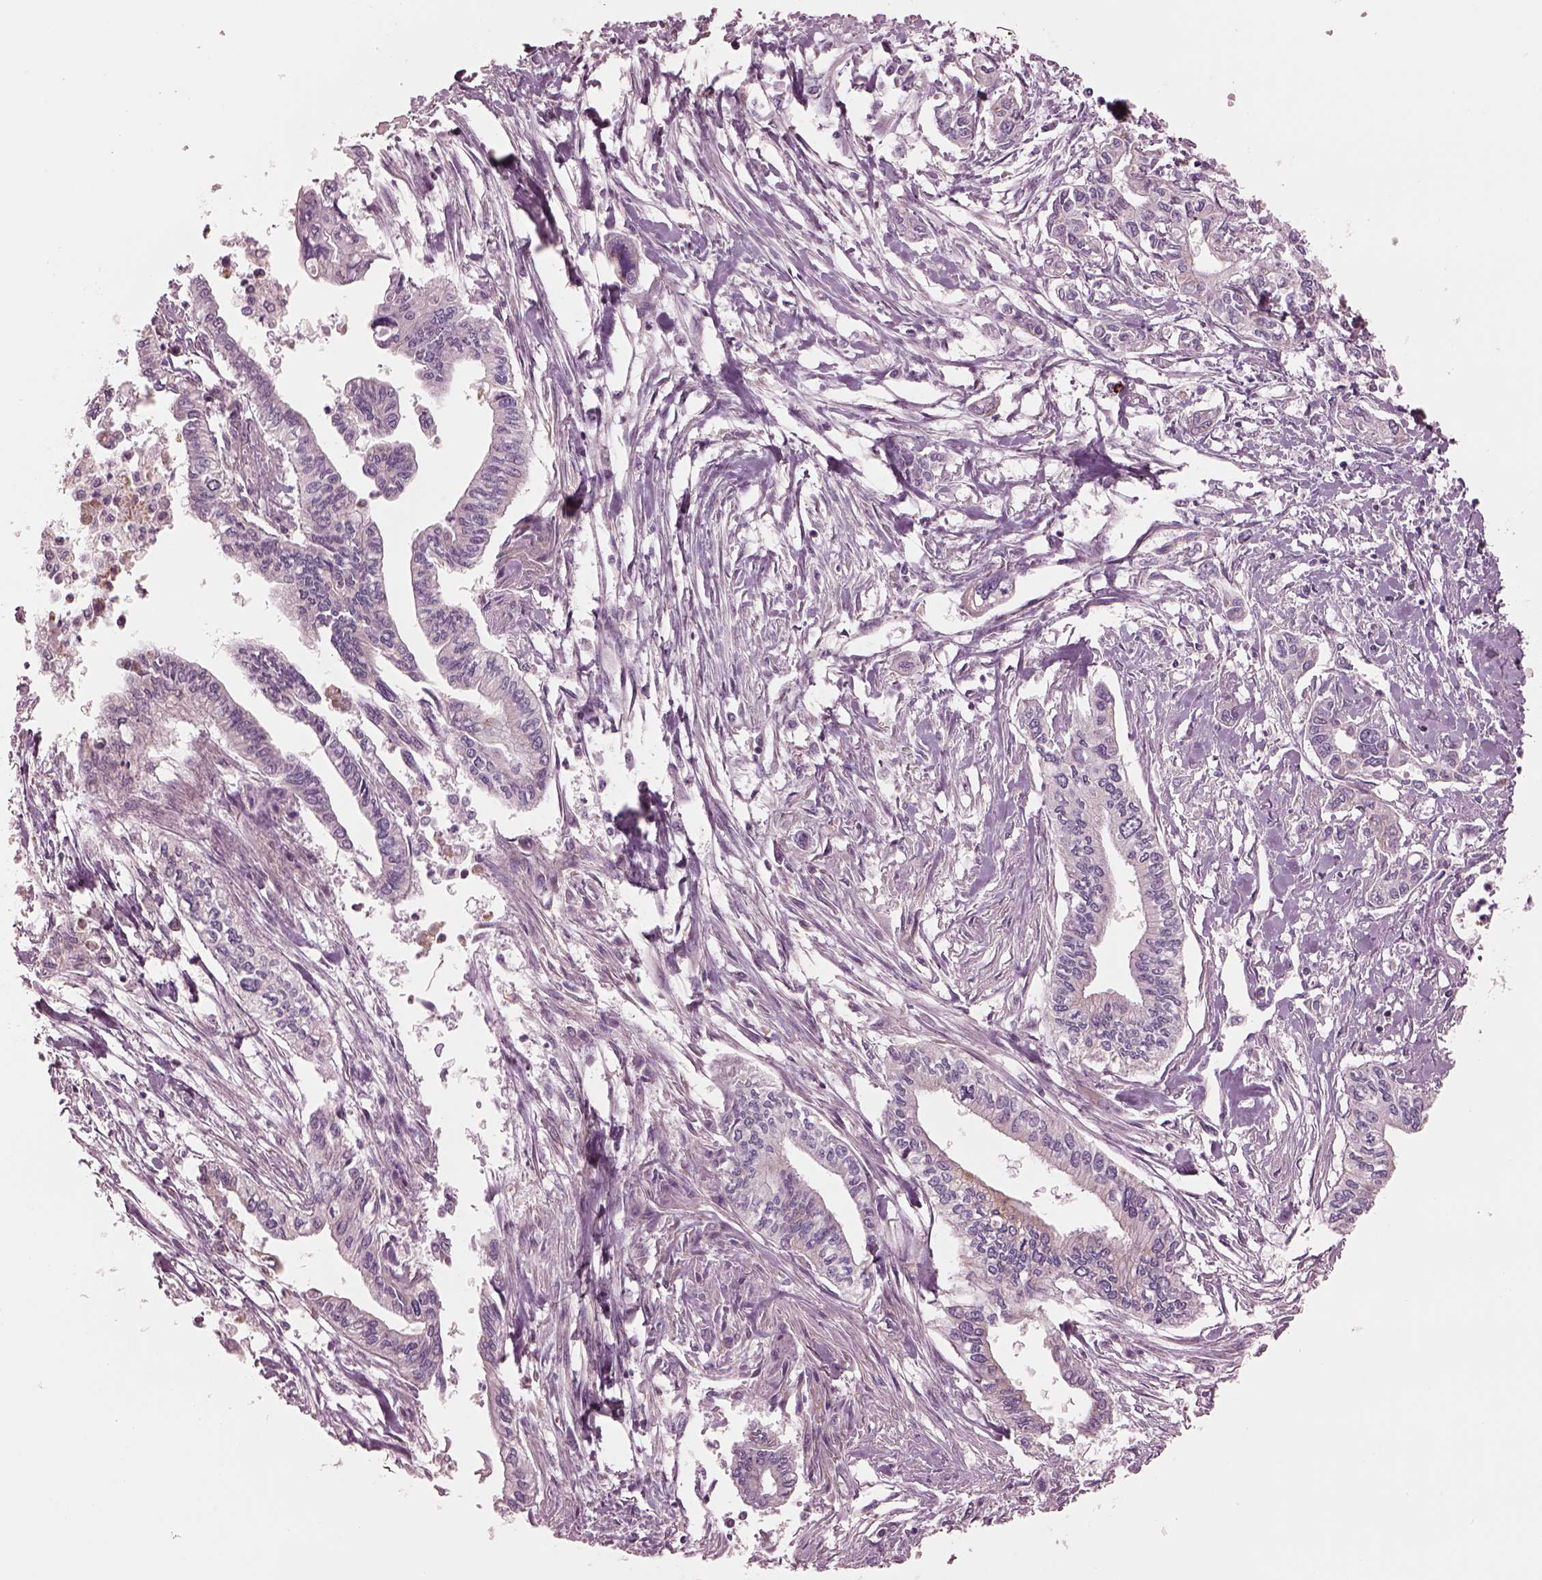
{"staining": {"intensity": "negative", "quantity": "none", "location": "none"}, "tissue": "pancreatic cancer", "cell_type": "Tumor cells", "image_type": "cancer", "snomed": [{"axis": "morphology", "description": "Adenocarcinoma, NOS"}, {"axis": "topography", "description": "Pancreas"}], "caption": "Immunohistochemistry (IHC) image of neoplastic tissue: pancreatic cancer stained with DAB exhibits no significant protein positivity in tumor cells.", "gene": "ELAPOR1", "patient": {"sex": "male", "age": 60}}